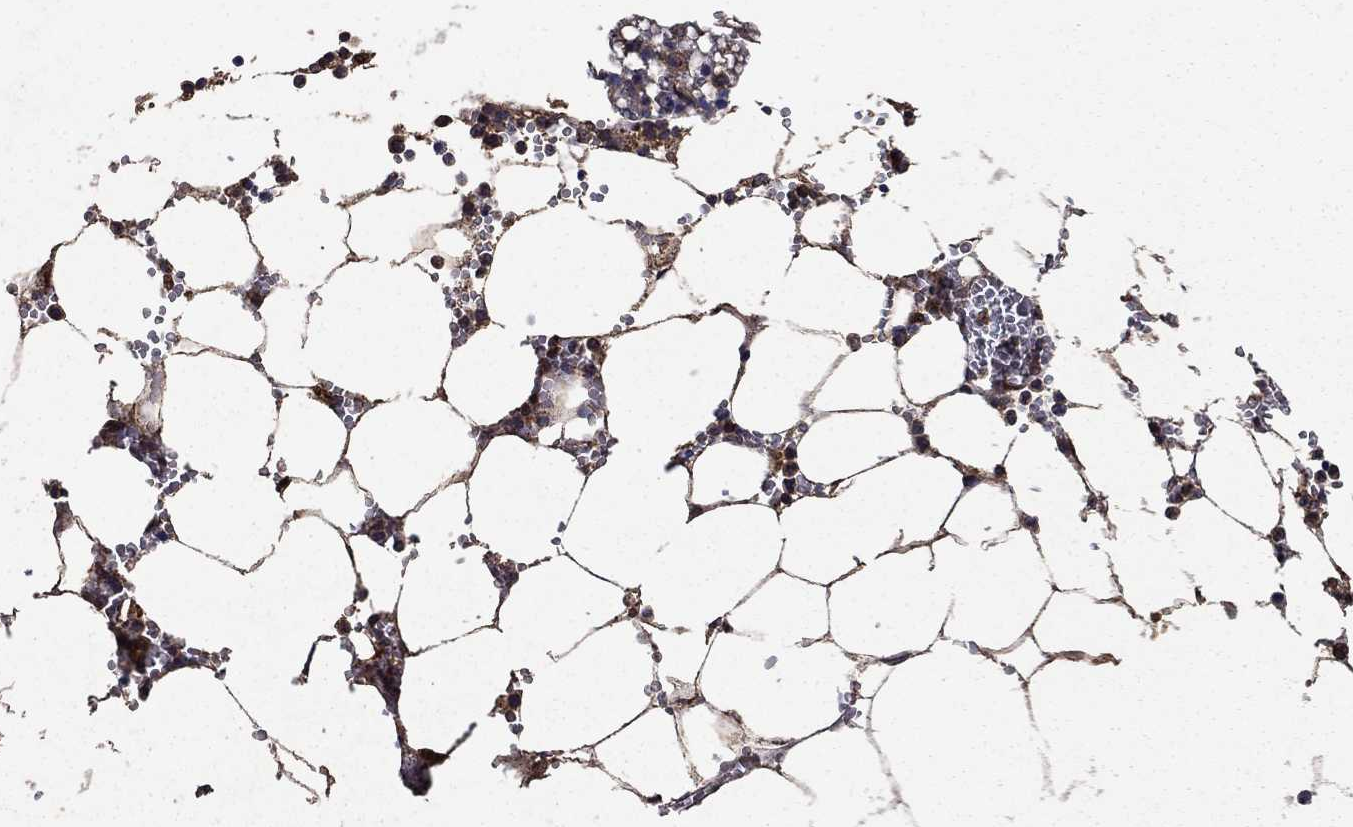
{"staining": {"intensity": "moderate", "quantity": "25%-75%", "location": "cytoplasmic/membranous"}, "tissue": "bone marrow", "cell_type": "Hematopoietic cells", "image_type": "normal", "snomed": [{"axis": "morphology", "description": "Normal tissue, NOS"}, {"axis": "topography", "description": "Bone marrow"}], "caption": "Immunohistochemical staining of normal bone marrow exhibits 25%-75% levels of moderate cytoplasmic/membranous protein positivity in about 25%-75% of hematopoietic cells. Using DAB (3,3'-diaminobenzidine) (brown) and hematoxylin (blue) stains, captured at high magnification using brightfield microscopy.", "gene": "IFRD1", "patient": {"sex": "female", "age": 64}}